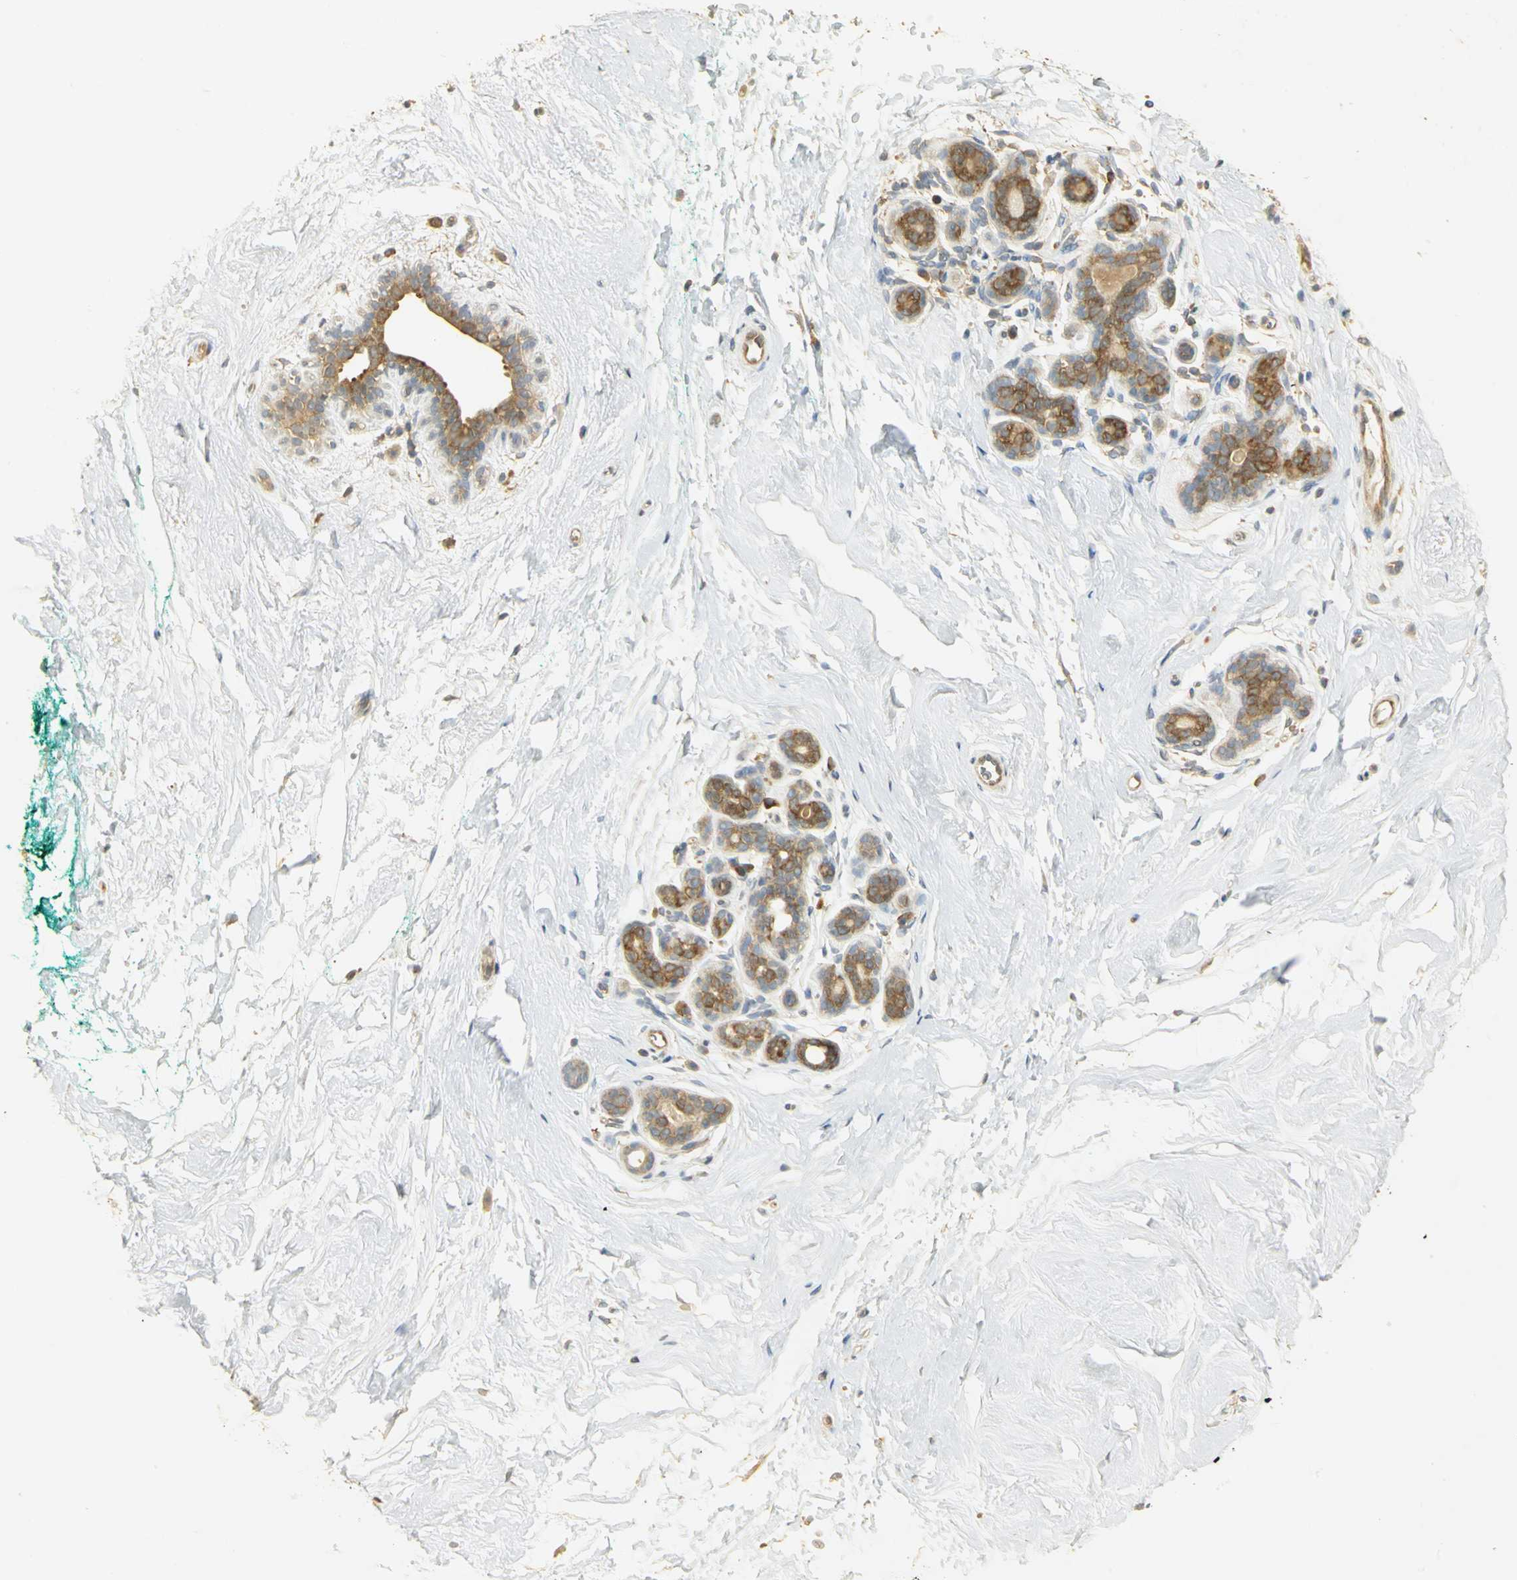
{"staining": {"intensity": "moderate", "quantity": ">75%", "location": "cytoplasmic/membranous"}, "tissue": "breast", "cell_type": "Adipocytes", "image_type": "normal", "snomed": [{"axis": "morphology", "description": "Normal tissue, NOS"}, {"axis": "topography", "description": "Breast"}], "caption": "A high-resolution photomicrograph shows IHC staining of normal breast, which reveals moderate cytoplasmic/membranous staining in approximately >75% of adipocytes. The protein is shown in brown color, while the nuclei are stained blue.", "gene": "RARS1", "patient": {"sex": "female", "age": 52}}